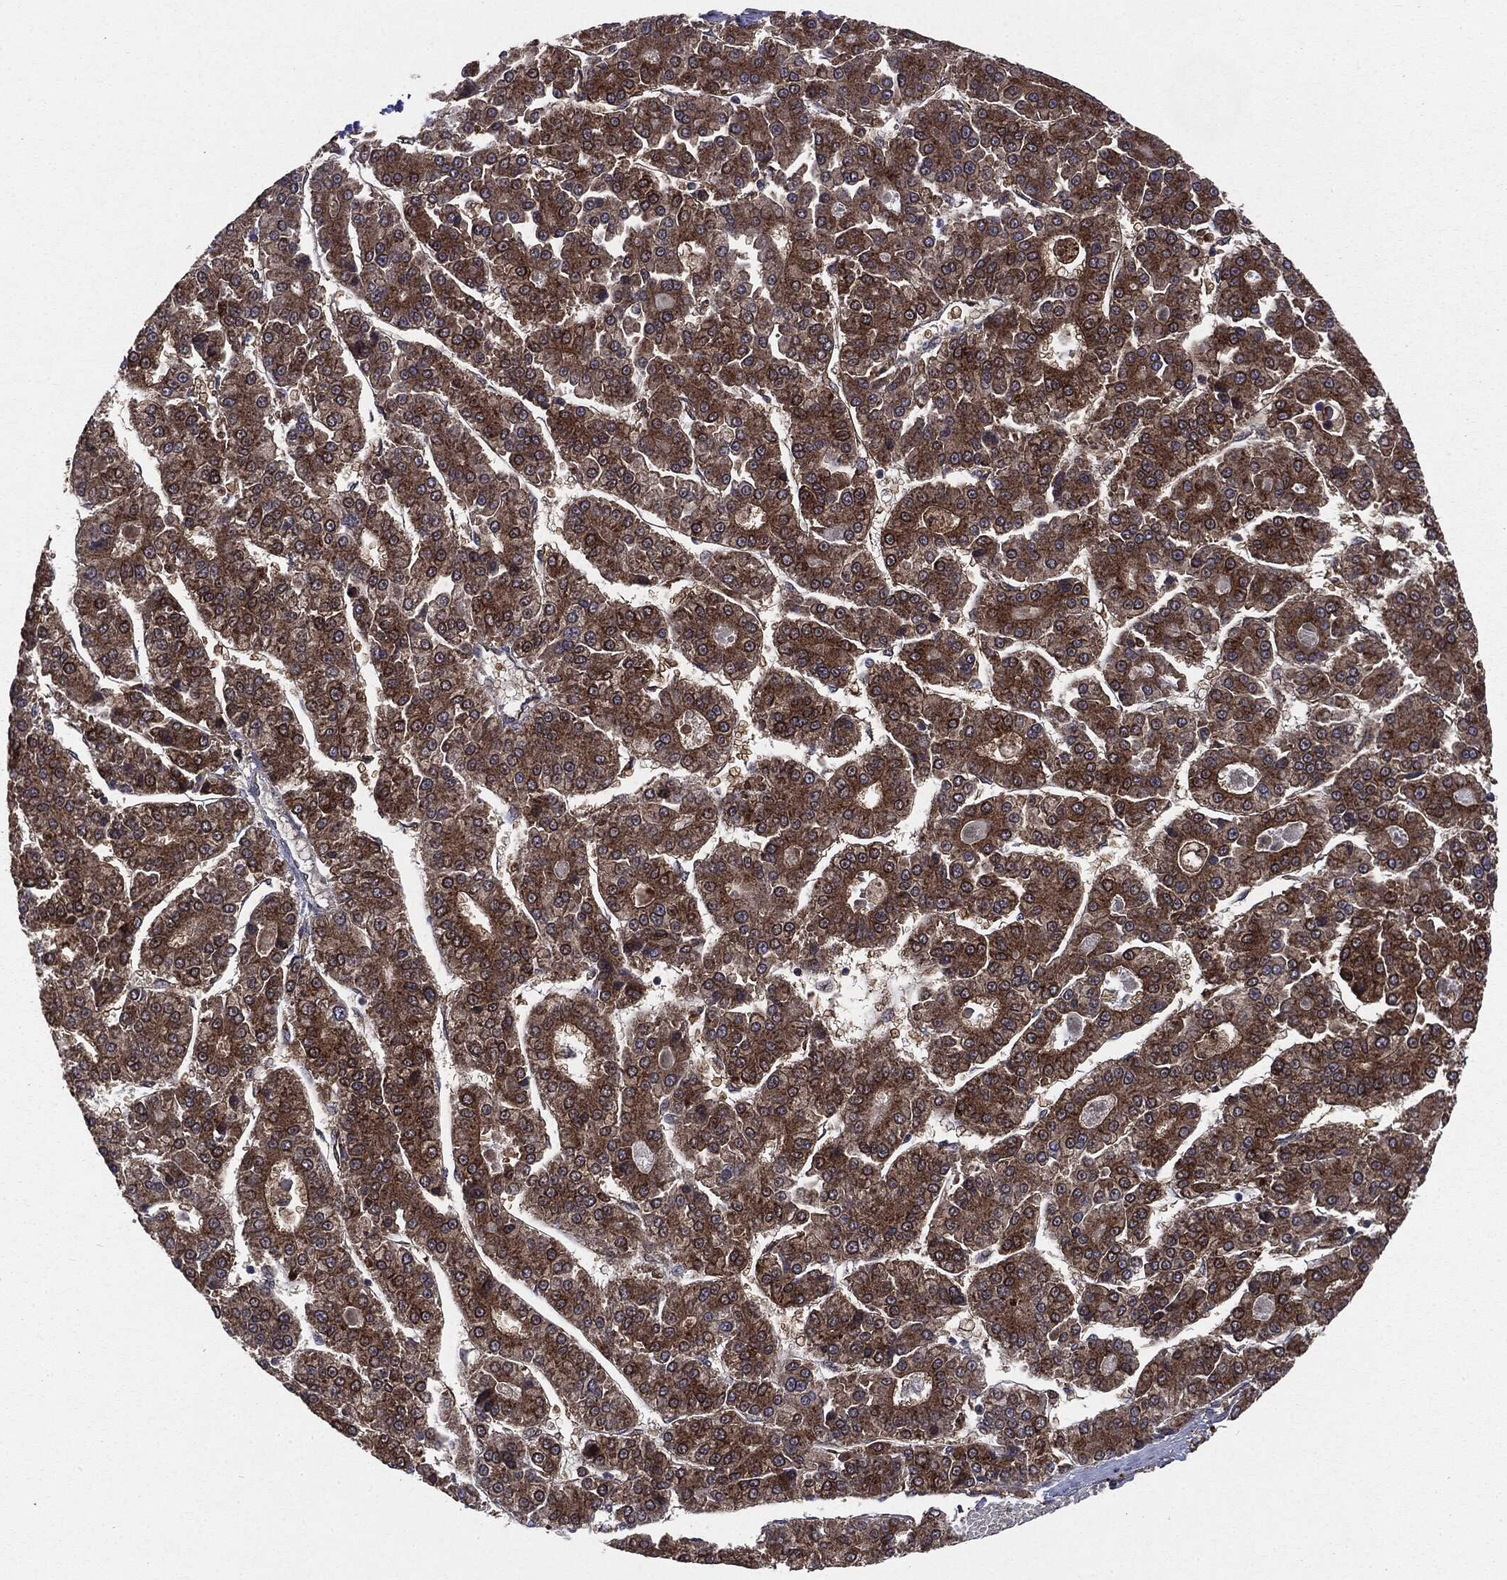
{"staining": {"intensity": "moderate", "quantity": ">75%", "location": "cytoplasmic/membranous"}, "tissue": "liver cancer", "cell_type": "Tumor cells", "image_type": "cancer", "snomed": [{"axis": "morphology", "description": "Carcinoma, Hepatocellular, NOS"}, {"axis": "topography", "description": "Liver"}], "caption": "Liver cancer (hepatocellular carcinoma) stained with DAB (3,3'-diaminobenzidine) immunohistochemistry demonstrates medium levels of moderate cytoplasmic/membranous expression in about >75% of tumor cells.", "gene": "NME1", "patient": {"sex": "male", "age": 70}}